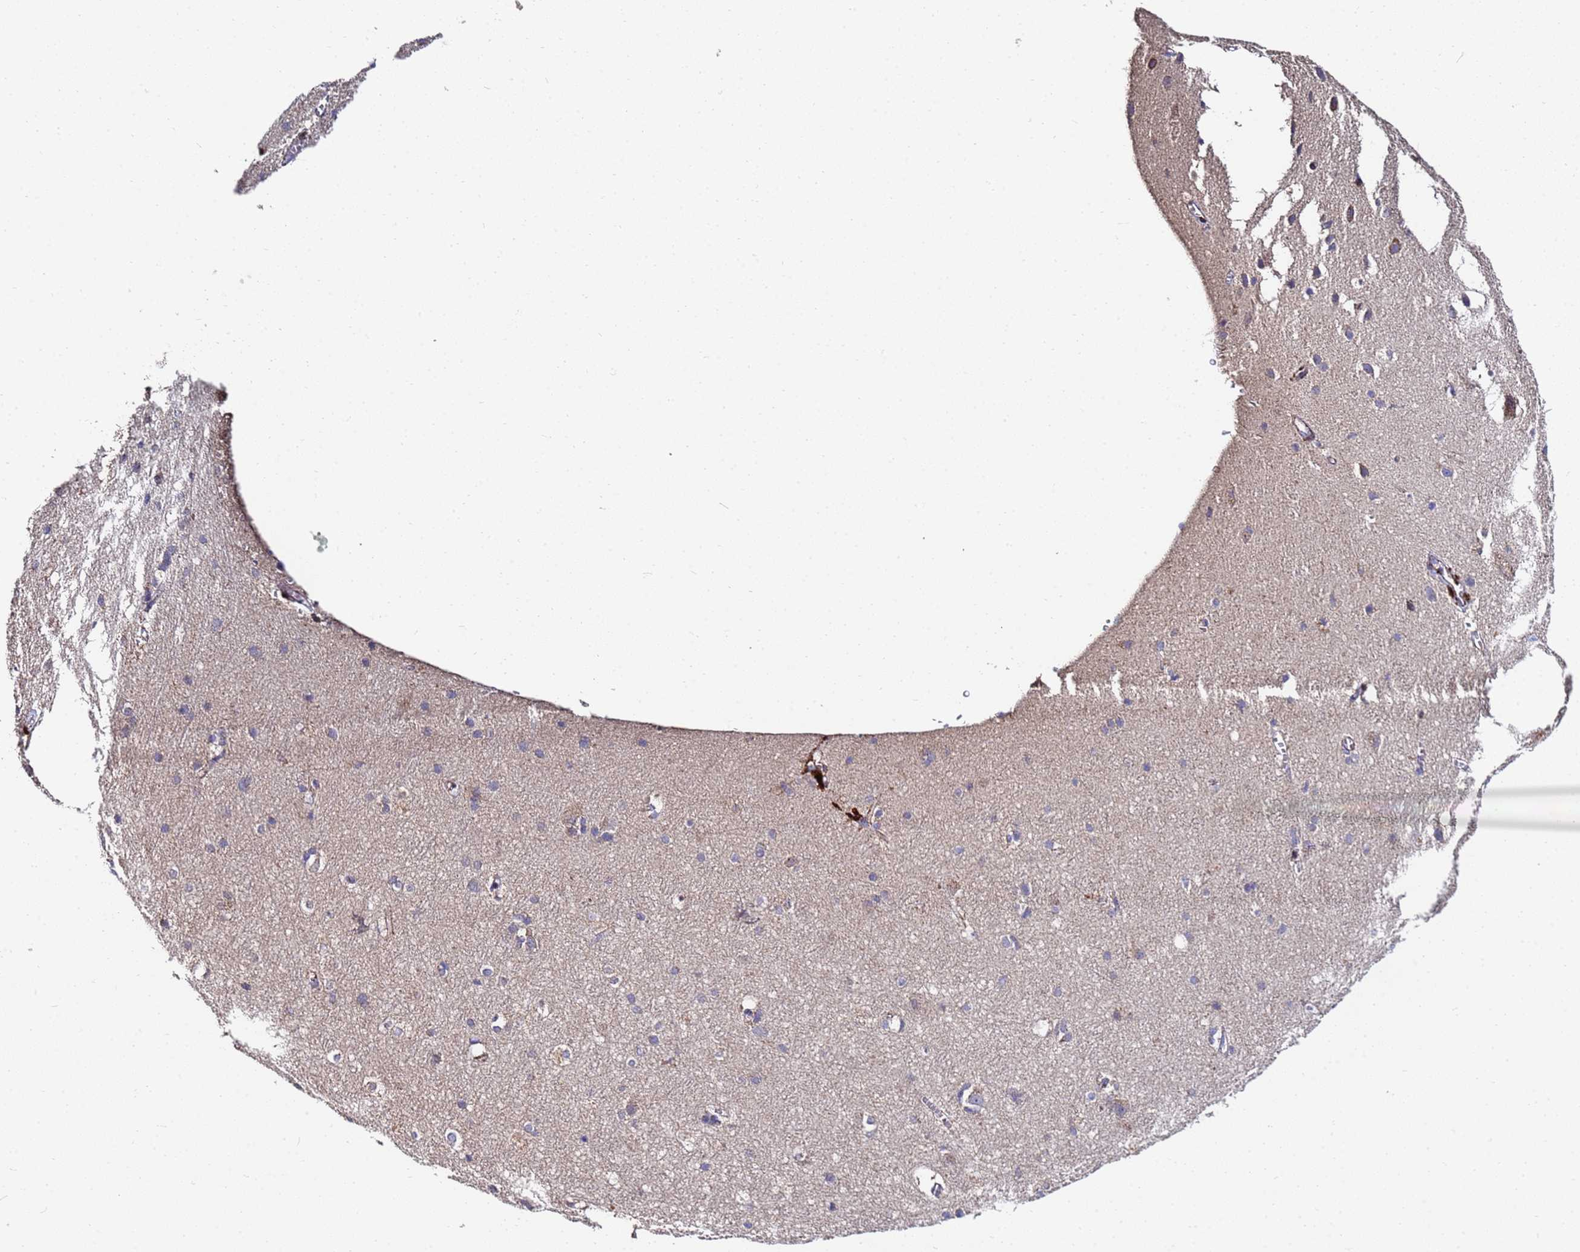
{"staining": {"intensity": "moderate", "quantity": ">75%", "location": "cytoplasmic/membranous"}, "tissue": "cerebral cortex", "cell_type": "Endothelial cells", "image_type": "normal", "snomed": [{"axis": "morphology", "description": "Normal tissue, NOS"}, {"axis": "topography", "description": "Cerebral cortex"}], "caption": "A photomicrograph of human cerebral cortex stained for a protein reveals moderate cytoplasmic/membranous brown staining in endothelial cells.", "gene": "C5orf34", "patient": {"sex": "male", "age": 54}}